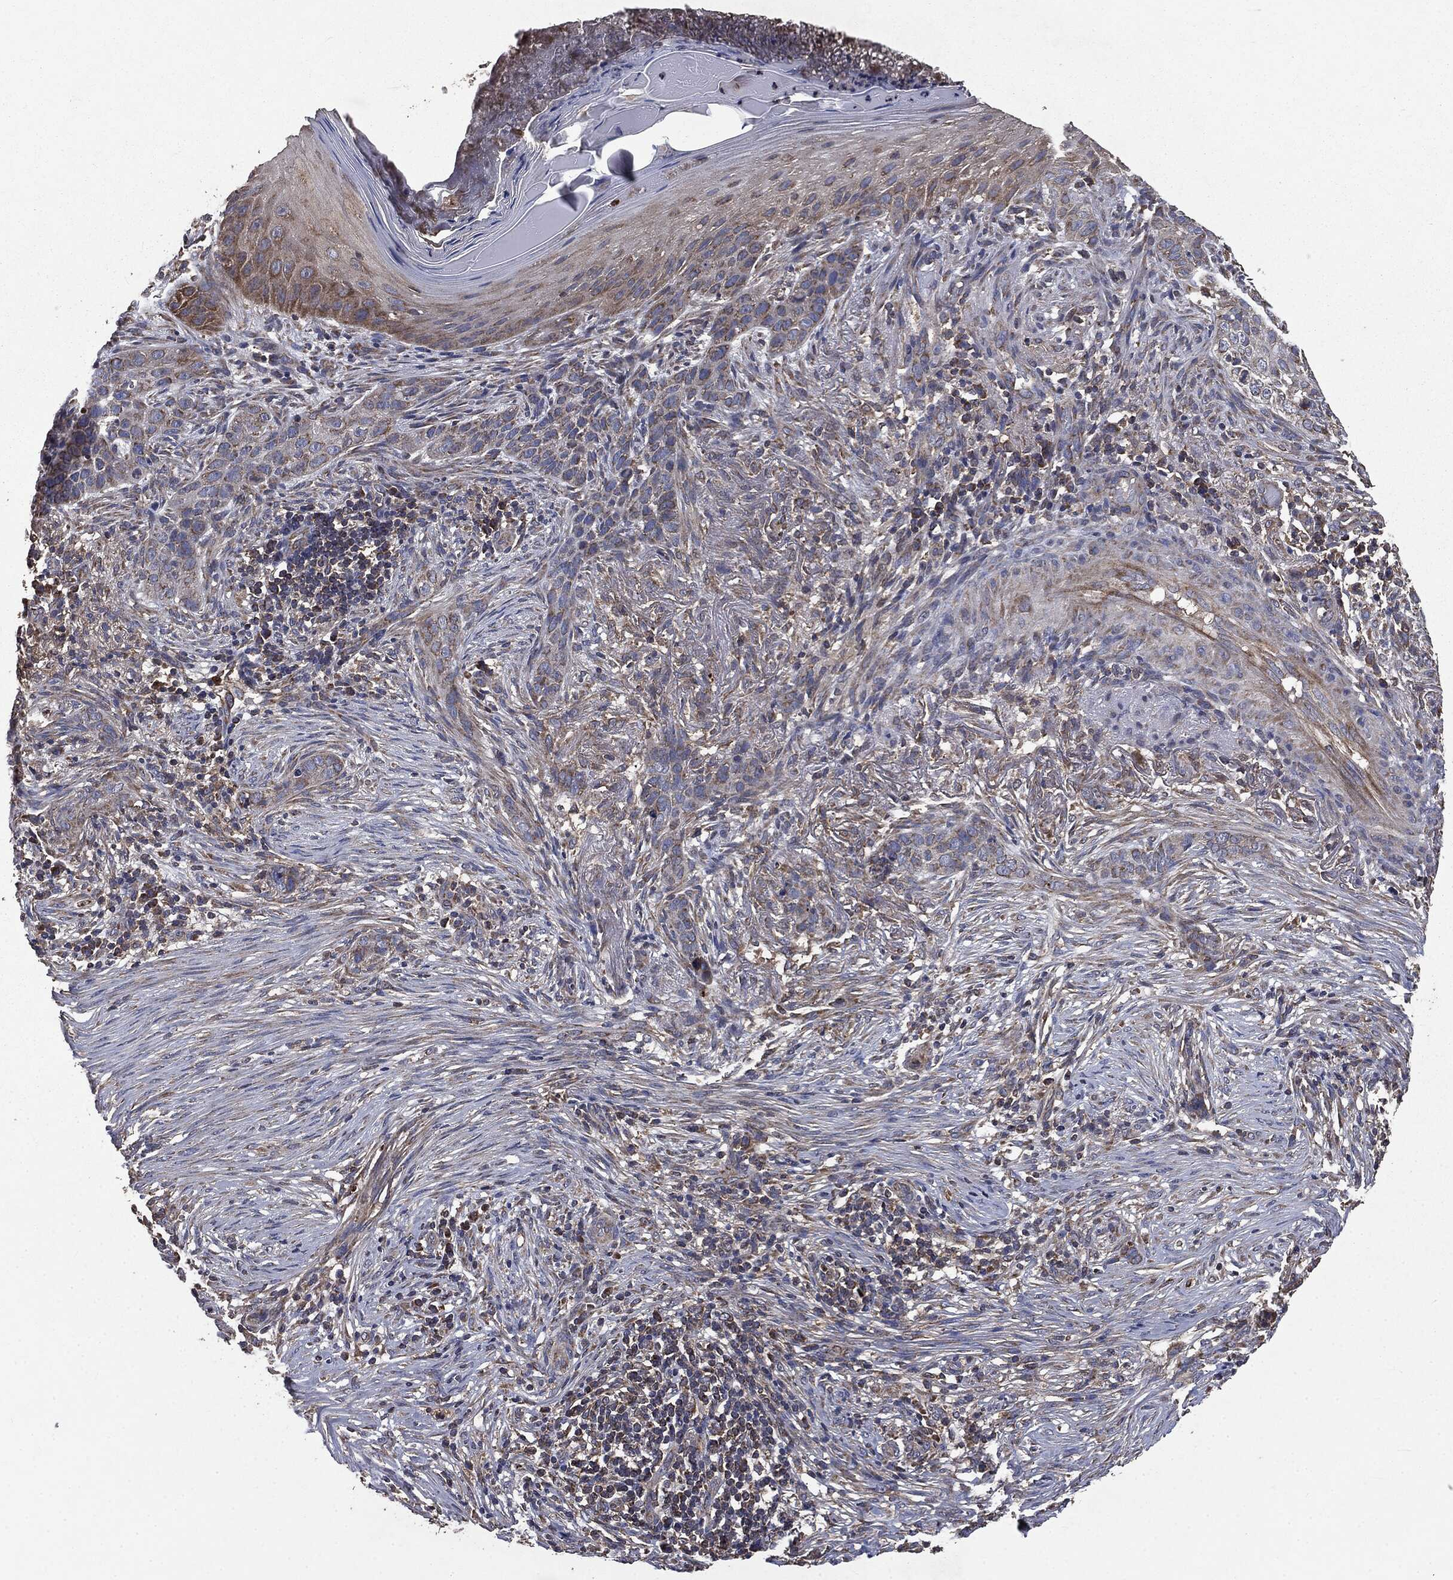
{"staining": {"intensity": "weak", "quantity": "<25%", "location": "cytoplasmic/membranous"}, "tissue": "skin cancer", "cell_type": "Tumor cells", "image_type": "cancer", "snomed": [{"axis": "morphology", "description": "Squamous cell carcinoma, NOS"}, {"axis": "topography", "description": "Skin"}], "caption": "Tumor cells are negative for protein expression in human skin cancer.", "gene": "MAPK6", "patient": {"sex": "male", "age": 88}}